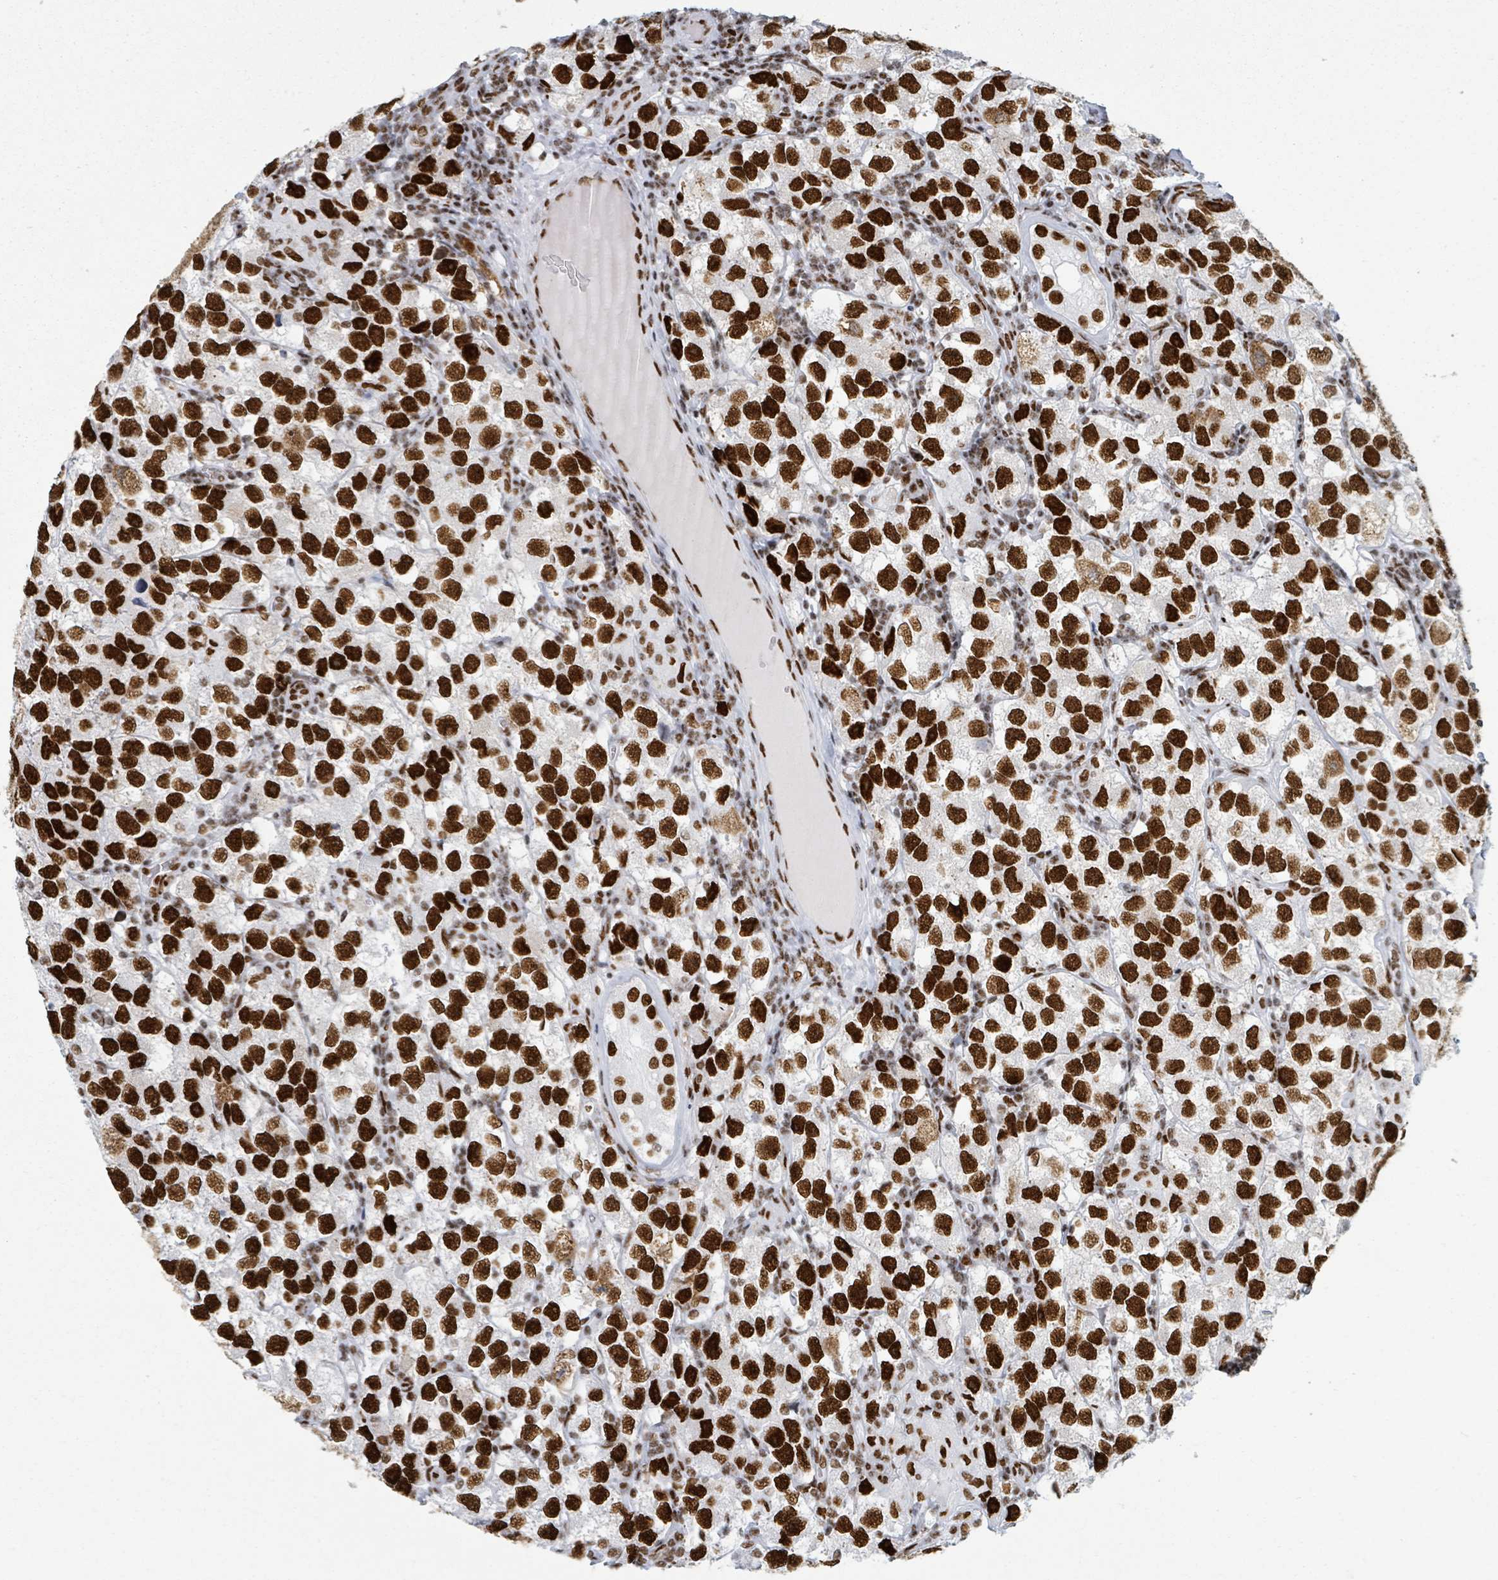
{"staining": {"intensity": "strong", "quantity": ">75%", "location": "nuclear"}, "tissue": "testis cancer", "cell_type": "Tumor cells", "image_type": "cancer", "snomed": [{"axis": "morphology", "description": "Seminoma, NOS"}, {"axis": "topography", "description": "Testis"}], "caption": "Protein staining of testis cancer (seminoma) tissue reveals strong nuclear expression in about >75% of tumor cells.", "gene": "DHX16", "patient": {"sex": "male", "age": 26}}